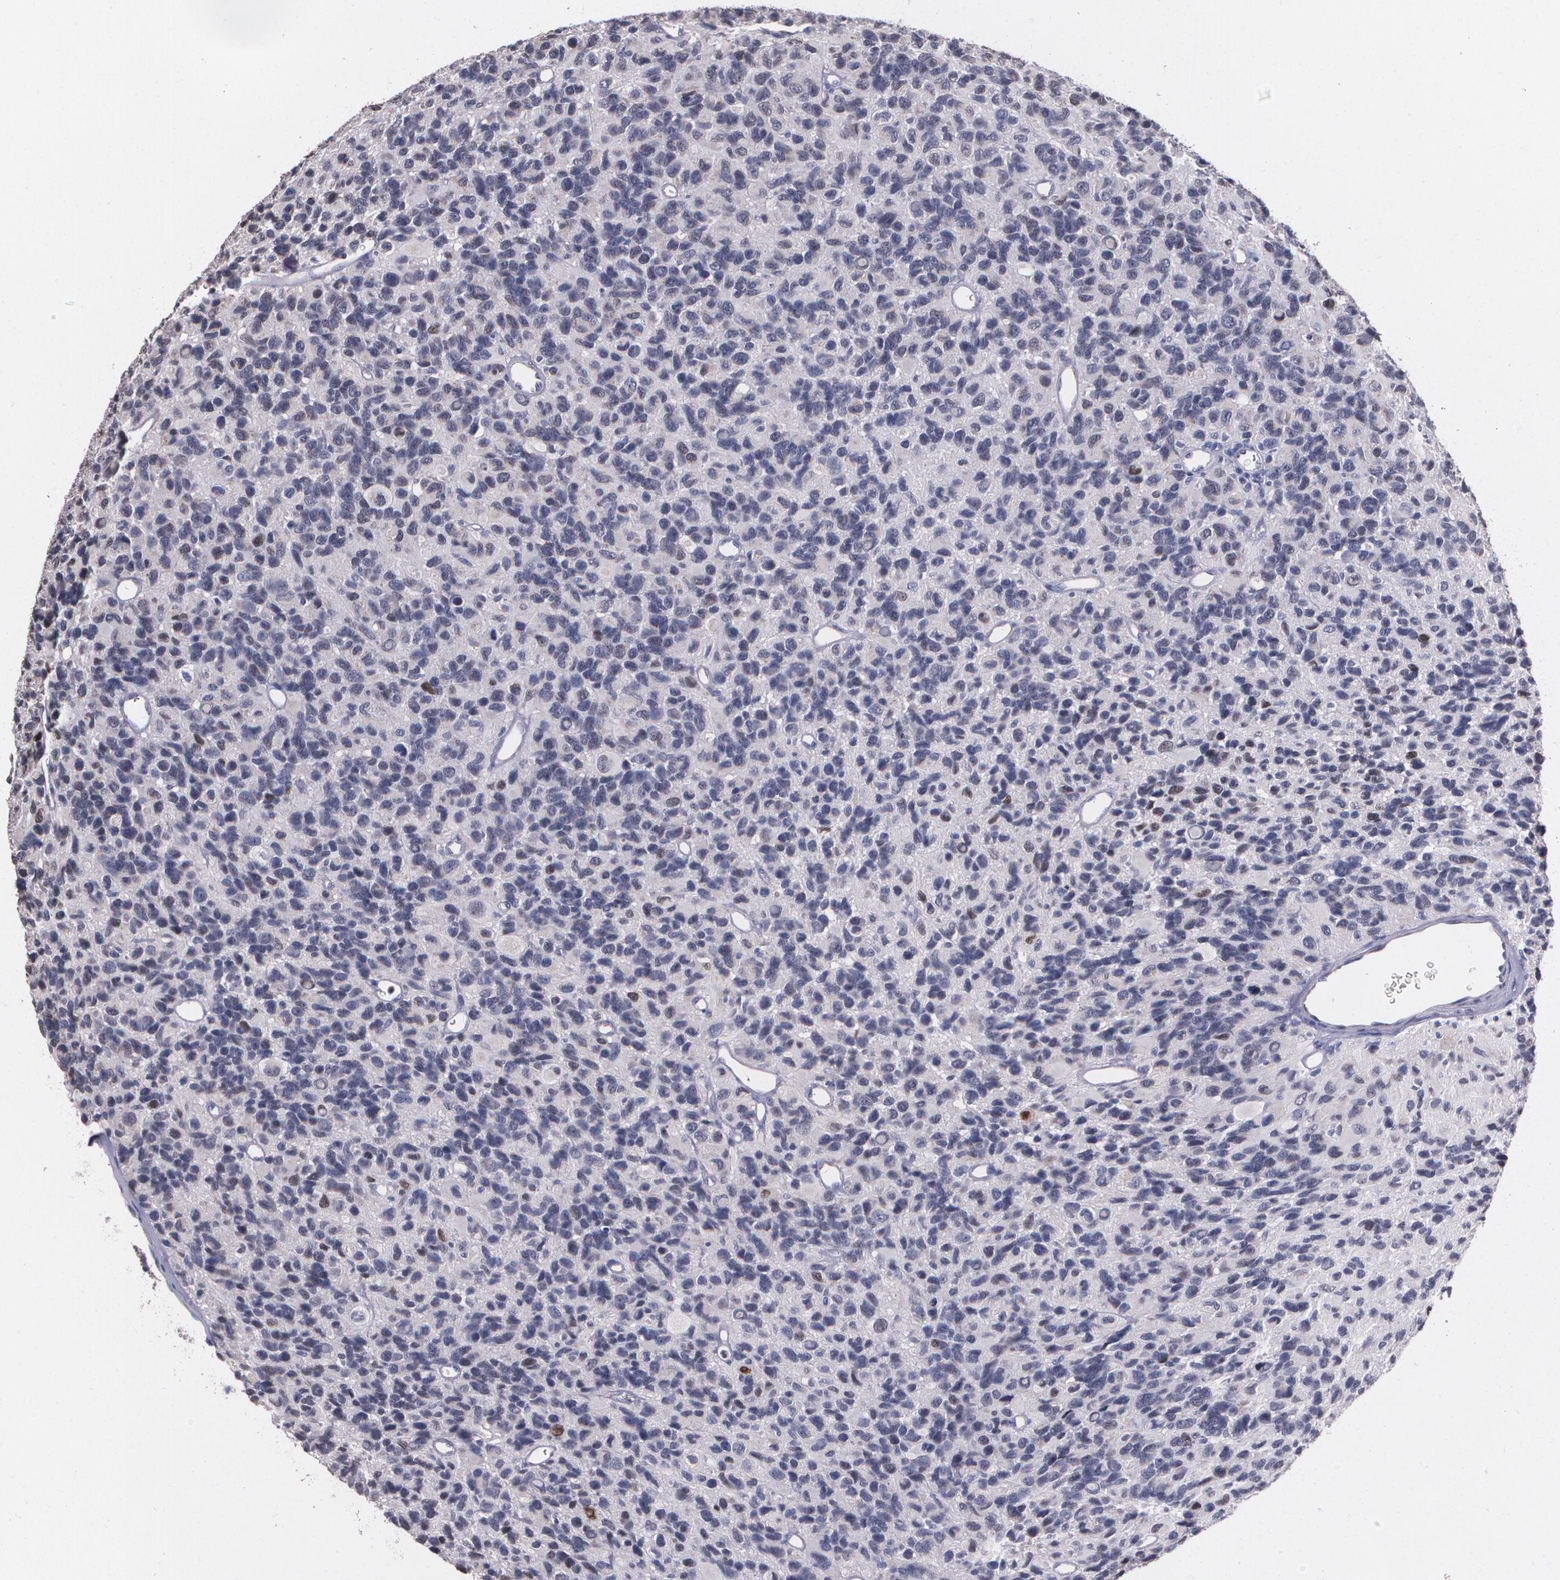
{"staining": {"intensity": "weak", "quantity": "<25%", "location": "cytoplasmic/membranous,nuclear"}, "tissue": "glioma", "cell_type": "Tumor cells", "image_type": "cancer", "snomed": [{"axis": "morphology", "description": "Glioma, malignant, High grade"}, {"axis": "topography", "description": "Brain"}], "caption": "Tumor cells show no significant protein positivity in glioma. Nuclei are stained in blue.", "gene": "ATF3", "patient": {"sex": "male", "age": 77}}